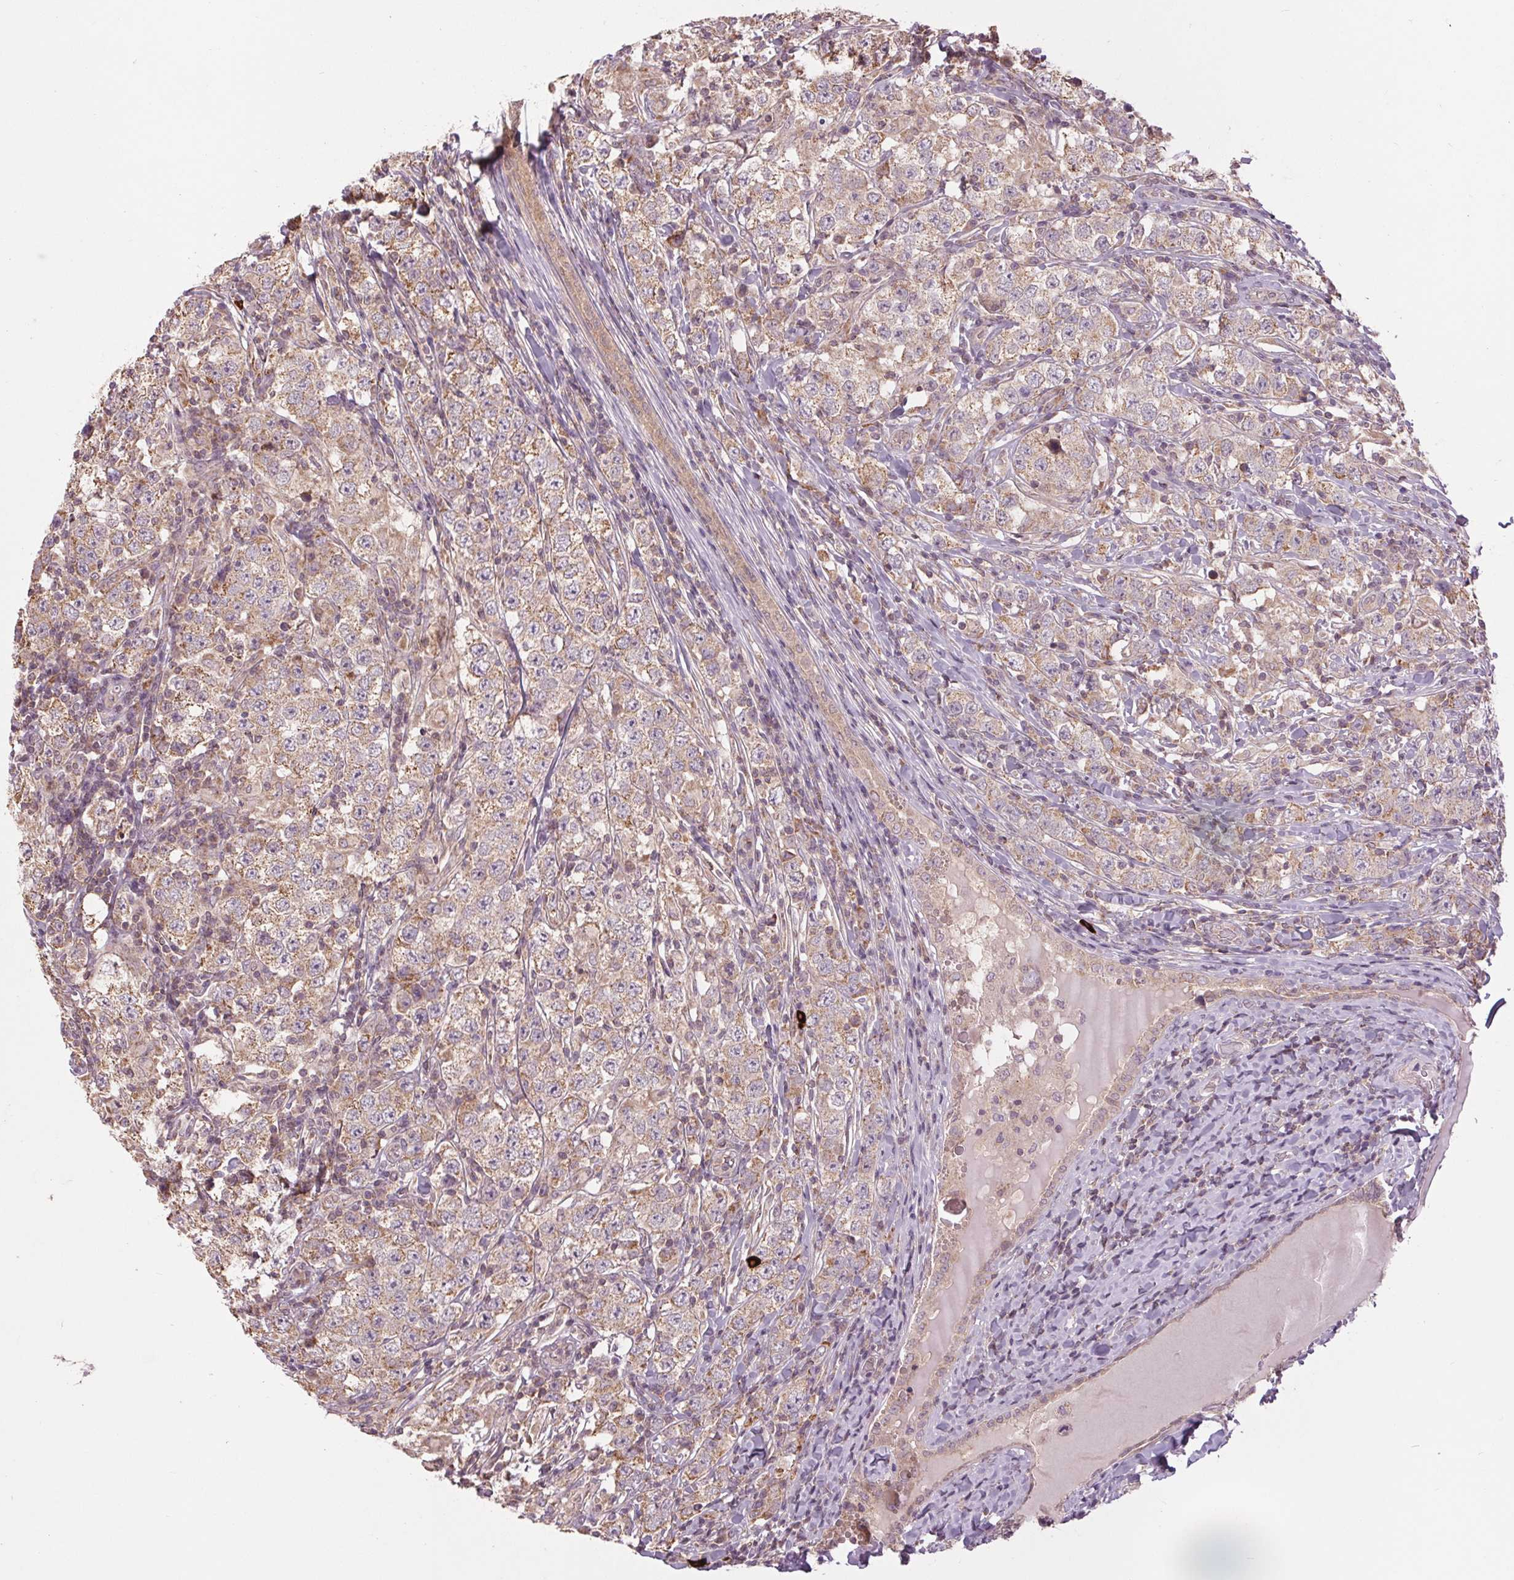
{"staining": {"intensity": "weak", "quantity": ">75%", "location": "cytoplasmic/membranous"}, "tissue": "testis cancer", "cell_type": "Tumor cells", "image_type": "cancer", "snomed": [{"axis": "morphology", "description": "Seminoma, NOS"}, {"axis": "morphology", "description": "Carcinoma, Embryonal, NOS"}, {"axis": "topography", "description": "Testis"}], "caption": "Brown immunohistochemical staining in human testis cancer (seminoma) demonstrates weak cytoplasmic/membranous expression in about >75% of tumor cells. (brown staining indicates protein expression, while blue staining denotes nuclei).", "gene": "MAP3K5", "patient": {"sex": "male", "age": 41}}